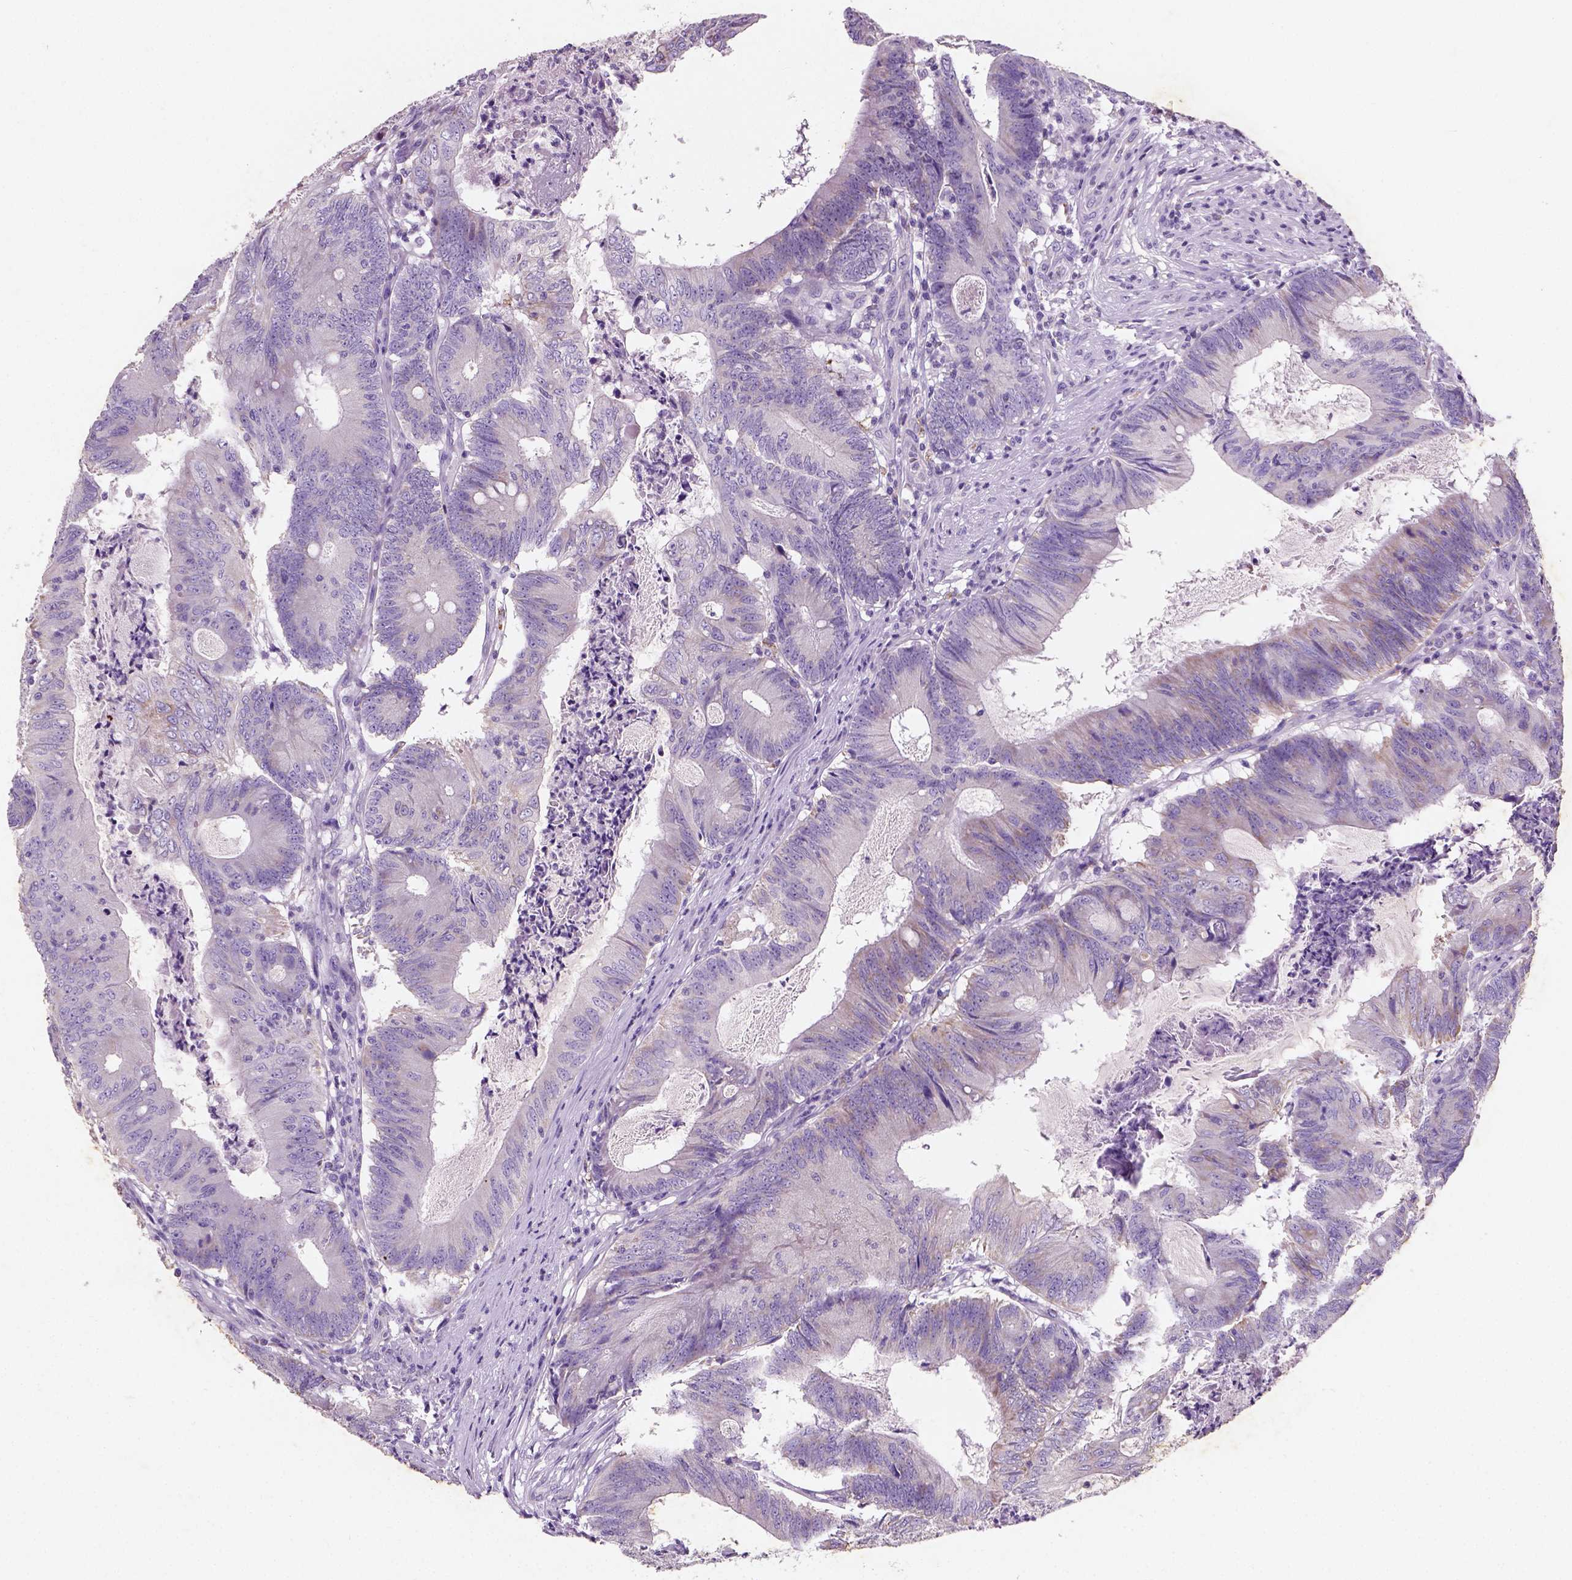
{"staining": {"intensity": "negative", "quantity": "none", "location": "none"}, "tissue": "colorectal cancer", "cell_type": "Tumor cells", "image_type": "cancer", "snomed": [{"axis": "morphology", "description": "Adenocarcinoma, NOS"}, {"axis": "topography", "description": "Colon"}], "caption": "An IHC histopathology image of colorectal cancer (adenocarcinoma) is shown. There is no staining in tumor cells of colorectal cancer (adenocarcinoma).", "gene": "CHODL", "patient": {"sex": "female", "age": 70}}